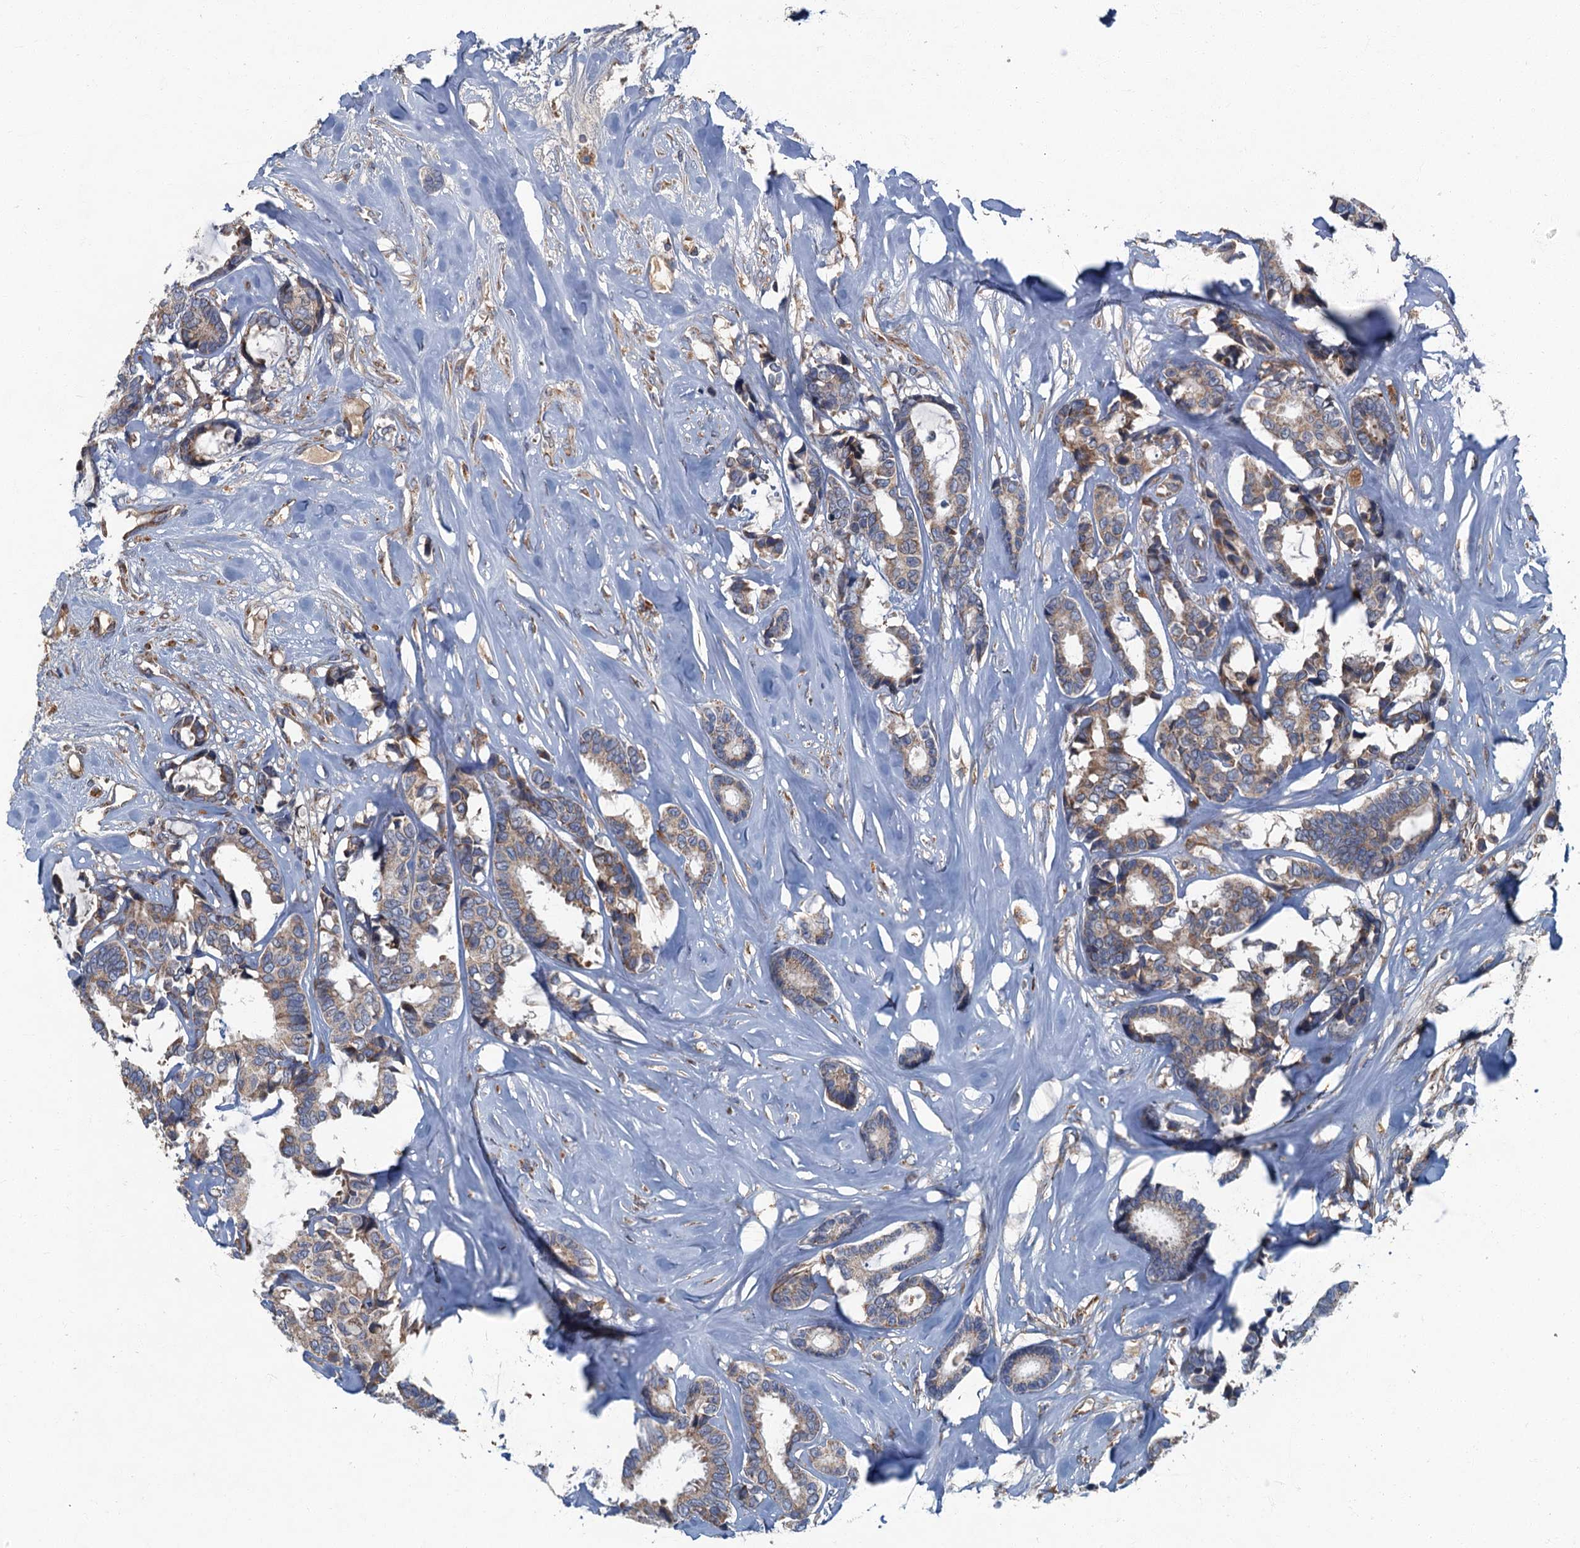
{"staining": {"intensity": "weak", "quantity": "25%-75%", "location": "cytoplasmic/membranous"}, "tissue": "breast cancer", "cell_type": "Tumor cells", "image_type": "cancer", "snomed": [{"axis": "morphology", "description": "Duct carcinoma"}, {"axis": "topography", "description": "Breast"}], "caption": "Breast cancer stained with a protein marker exhibits weak staining in tumor cells.", "gene": "SPDYC", "patient": {"sex": "female", "age": 87}}